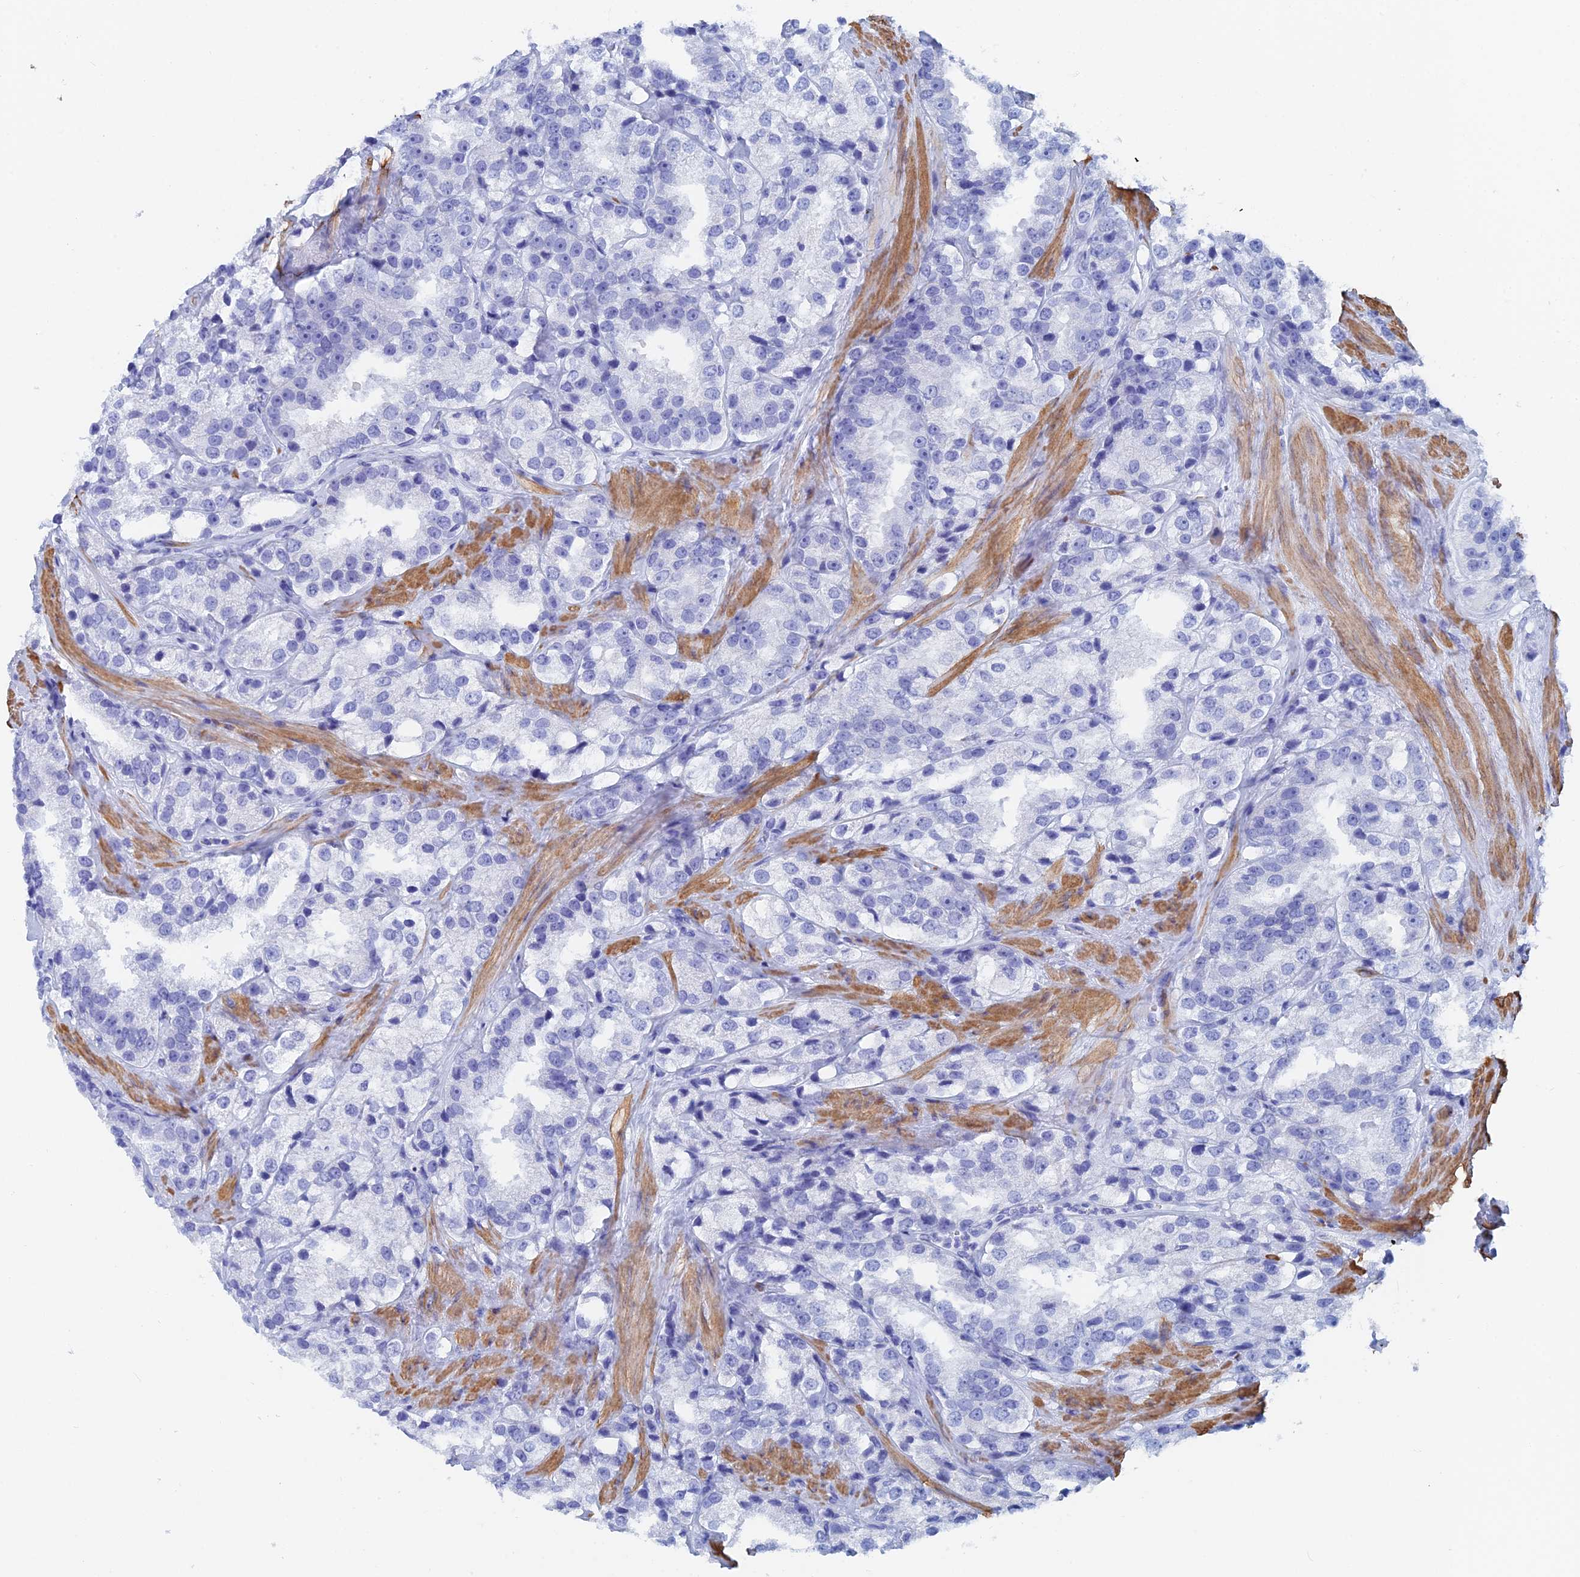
{"staining": {"intensity": "negative", "quantity": "none", "location": "none"}, "tissue": "prostate cancer", "cell_type": "Tumor cells", "image_type": "cancer", "snomed": [{"axis": "morphology", "description": "Adenocarcinoma, NOS"}, {"axis": "topography", "description": "Prostate"}], "caption": "Tumor cells show no significant positivity in prostate cancer. (DAB (3,3'-diaminobenzidine) immunohistochemistry (IHC) visualized using brightfield microscopy, high magnification).", "gene": "KCNK18", "patient": {"sex": "male", "age": 79}}